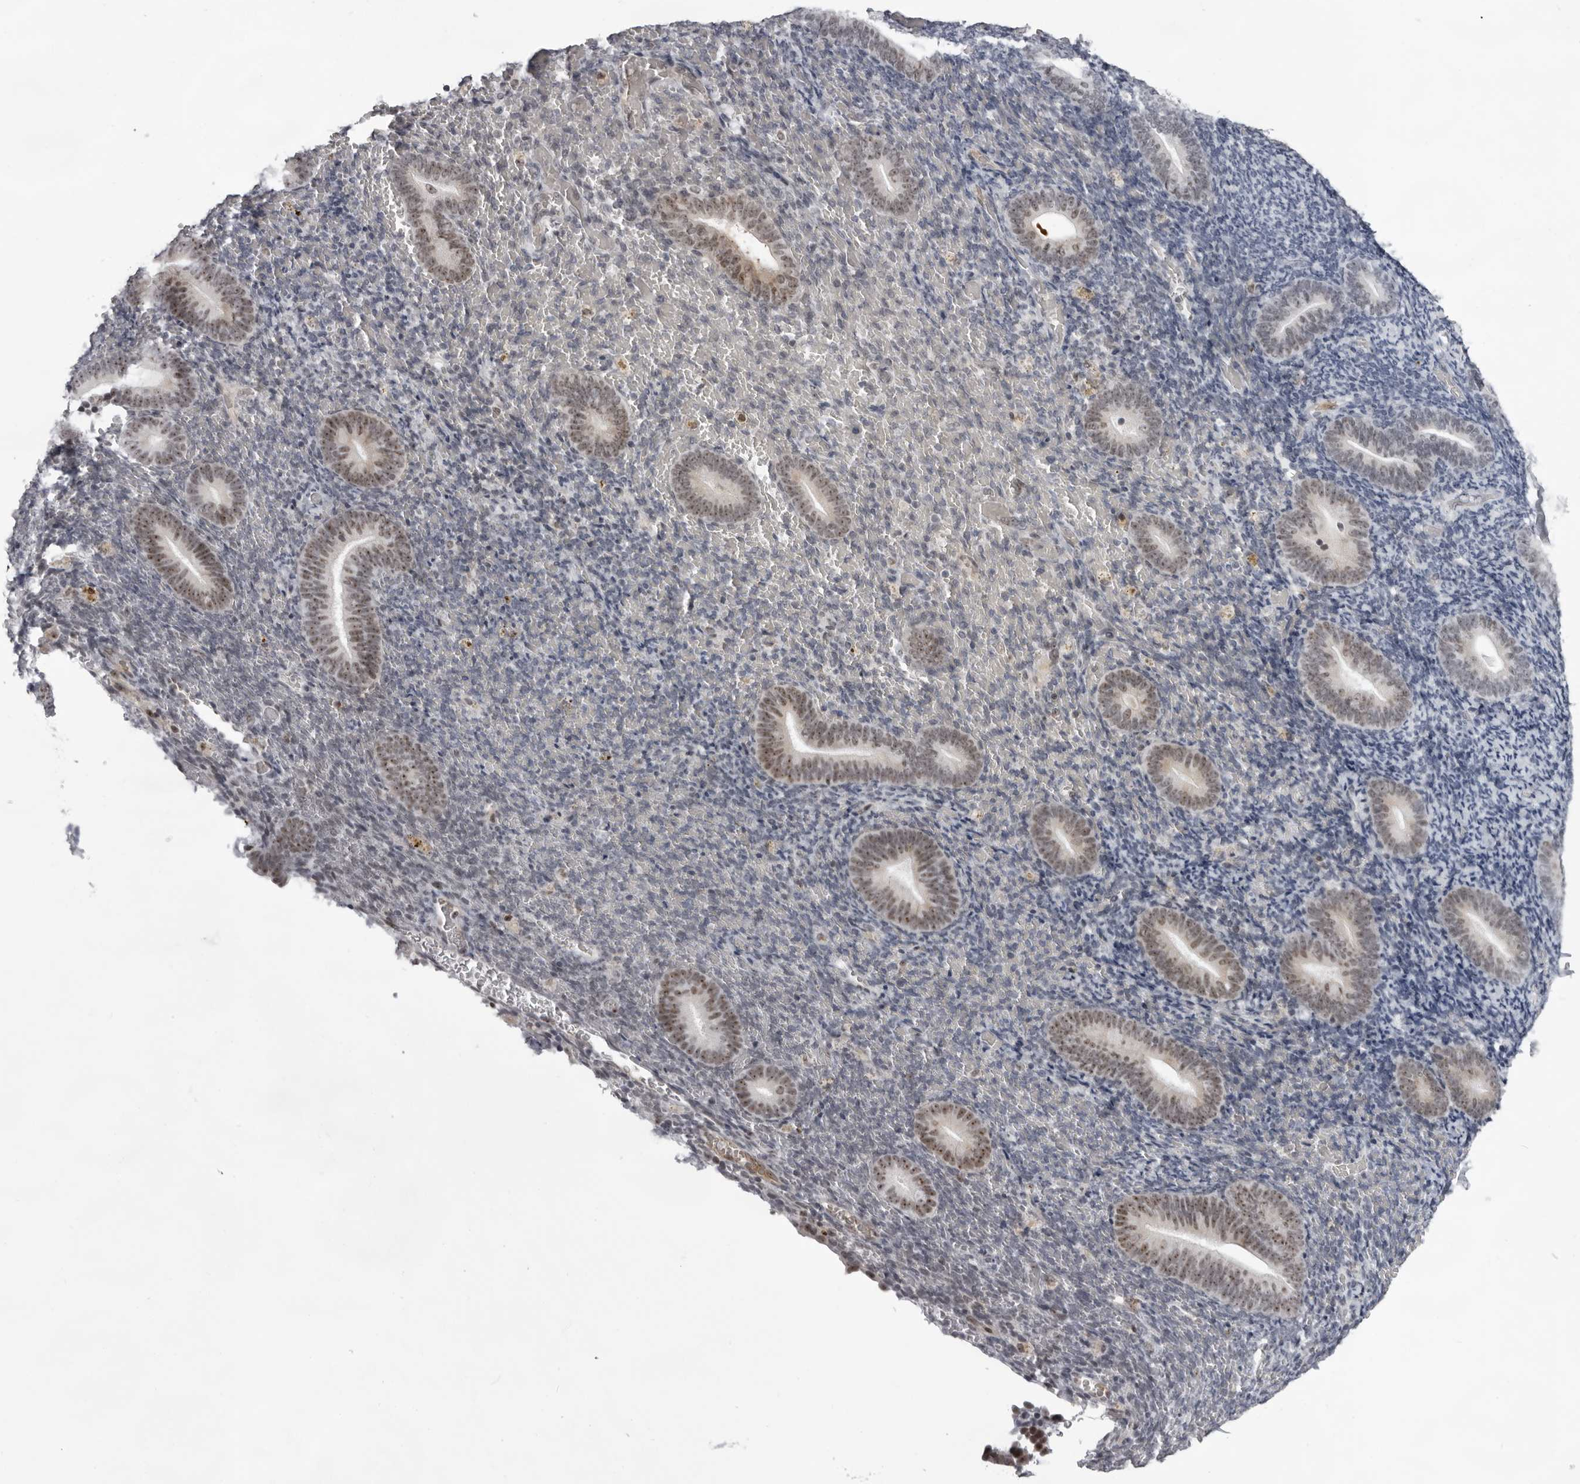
{"staining": {"intensity": "weak", "quantity": "<25%", "location": "nuclear"}, "tissue": "endometrium", "cell_type": "Cells in endometrial stroma", "image_type": "normal", "snomed": [{"axis": "morphology", "description": "Normal tissue, NOS"}, {"axis": "topography", "description": "Endometrium"}], "caption": "The image reveals no significant positivity in cells in endometrial stroma of endometrium.", "gene": "EXOSC10", "patient": {"sex": "female", "age": 51}}